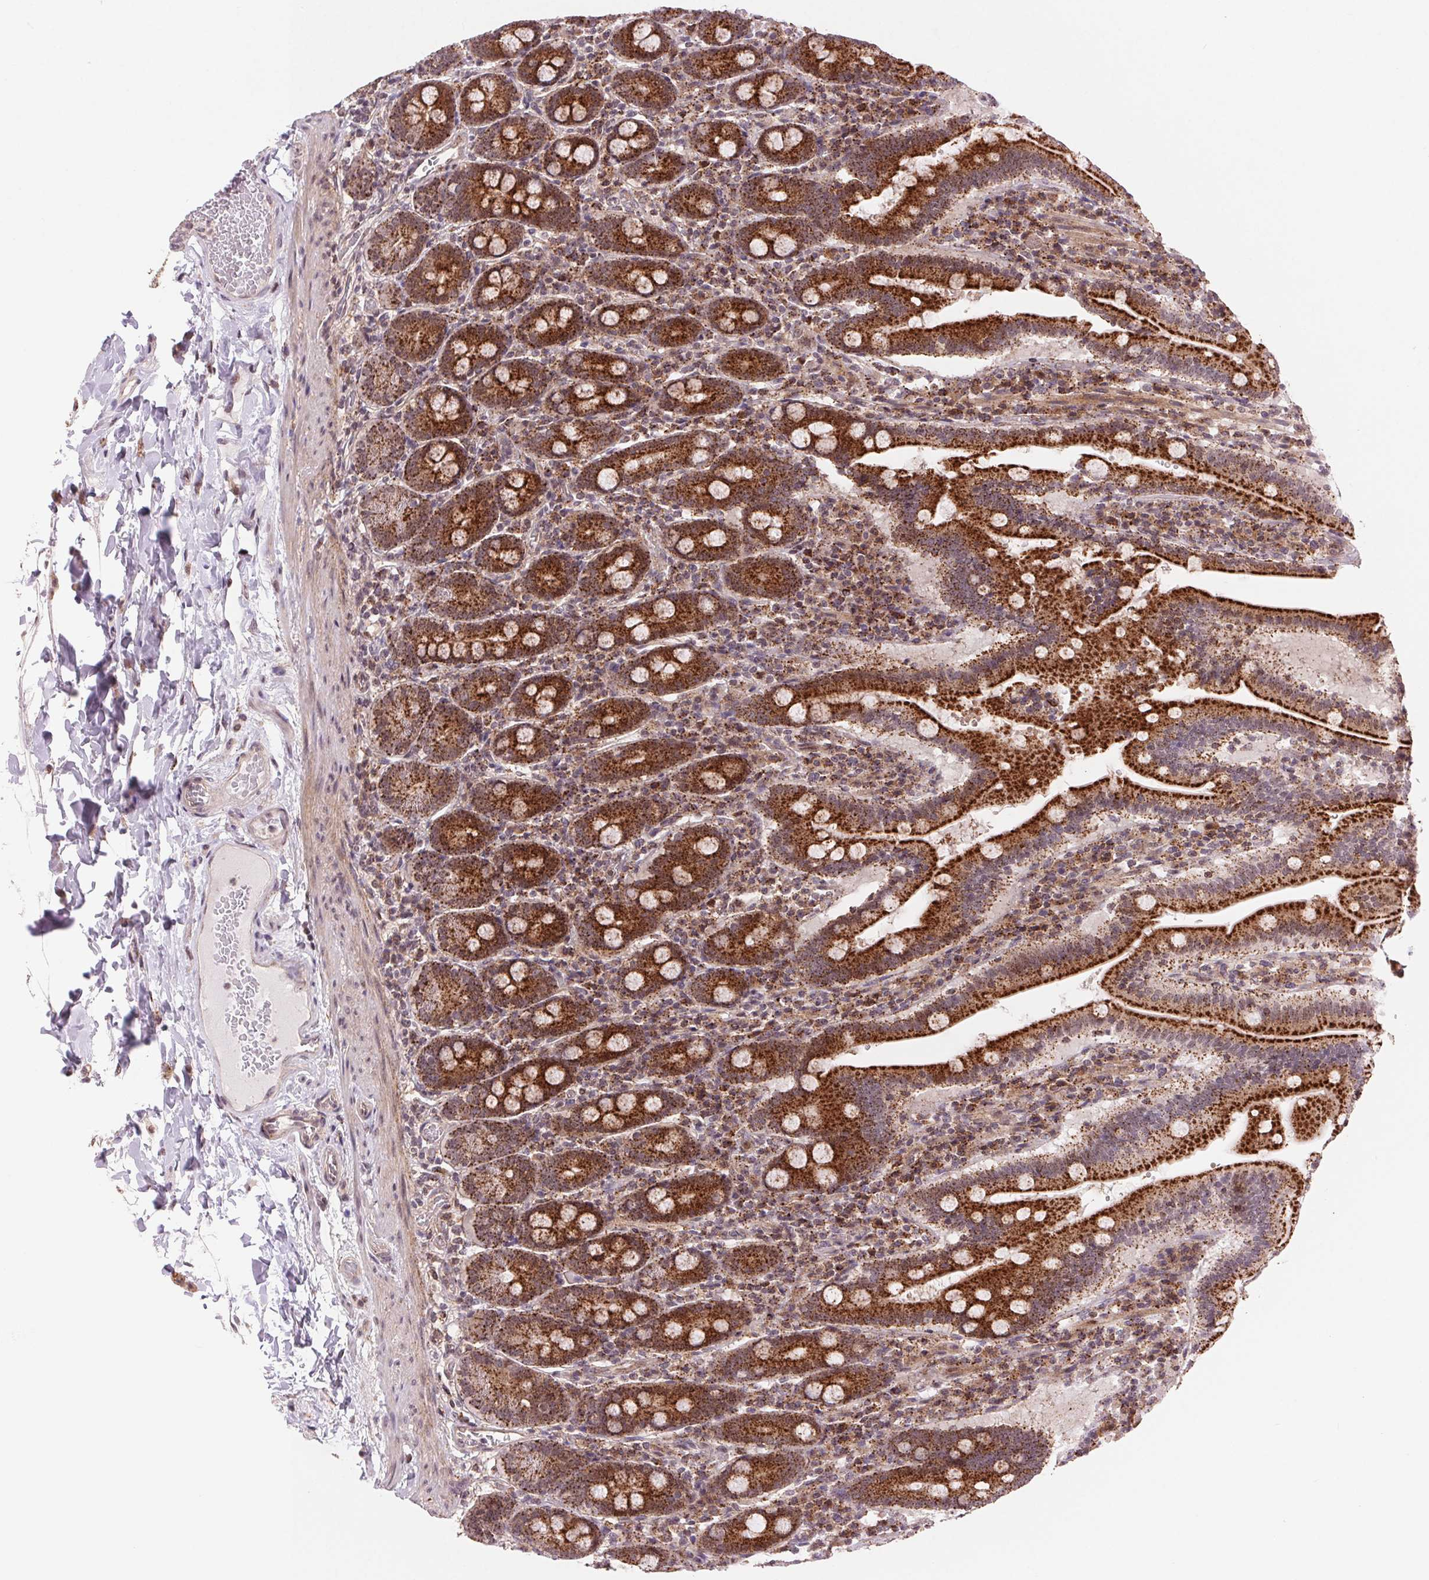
{"staining": {"intensity": "strong", "quantity": ">75%", "location": "cytoplasmic/membranous"}, "tissue": "small intestine", "cell_type": "Glandular cells", "image_type": "normal", "snomed": [{"axis": "morphology", "description": "Normal tissue, NOS"}, {"axis": "topography", "description": "Small intestine"}], "caption": "Protein positivity by IHC displays strong cytoplasmic/membranous positivity in approximately >75% of glandular cells in unremarkable small intestine. (DAB = brown stain, brightfield microscopy at high magnification).", "gene": "CHMP4B", "patient": {"sex": "male", "age": 26}}